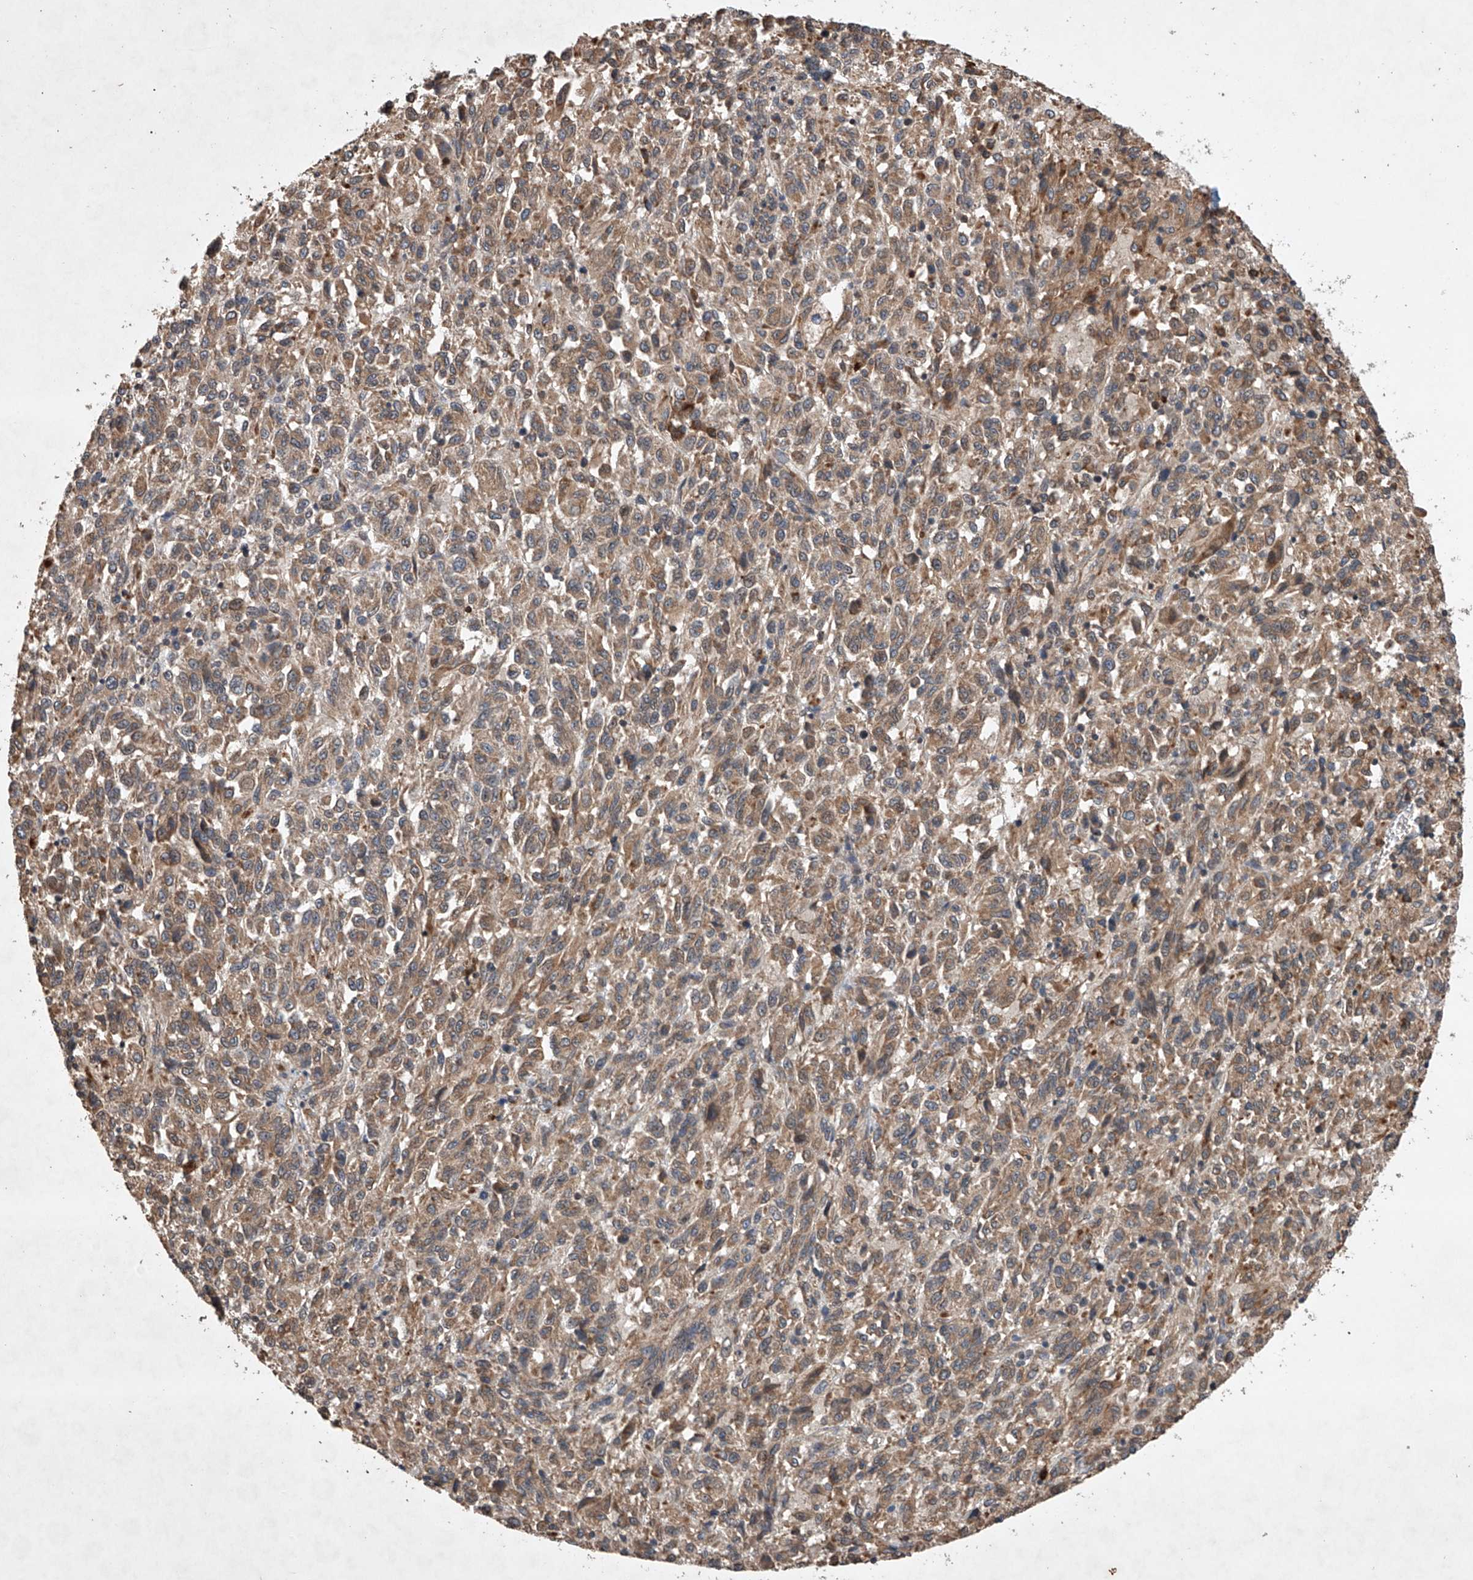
{"staining": {"intensity": "moderate", "quantity": ">75%", "location": "cytoplasmic/membranous"}, "tissue": "melanoma", "cell_type": "Tumor cells", "image_type": "cancer", "snomed": [{"axis": "morphology", "description": "Malignant melanoma, Metastatic site"}, {"axis": "topography", "description": "Lung"}], "caption": "Malignant melanoma (metastatic site) stained with DAB immunohistochemistry (IHC) reveals medium levels of moderate cytoplasmic/membranous expression in approximately >75% of tumor cells.", "gene": "LURAP1", "patient": {"sex": "male", "age": 64}}